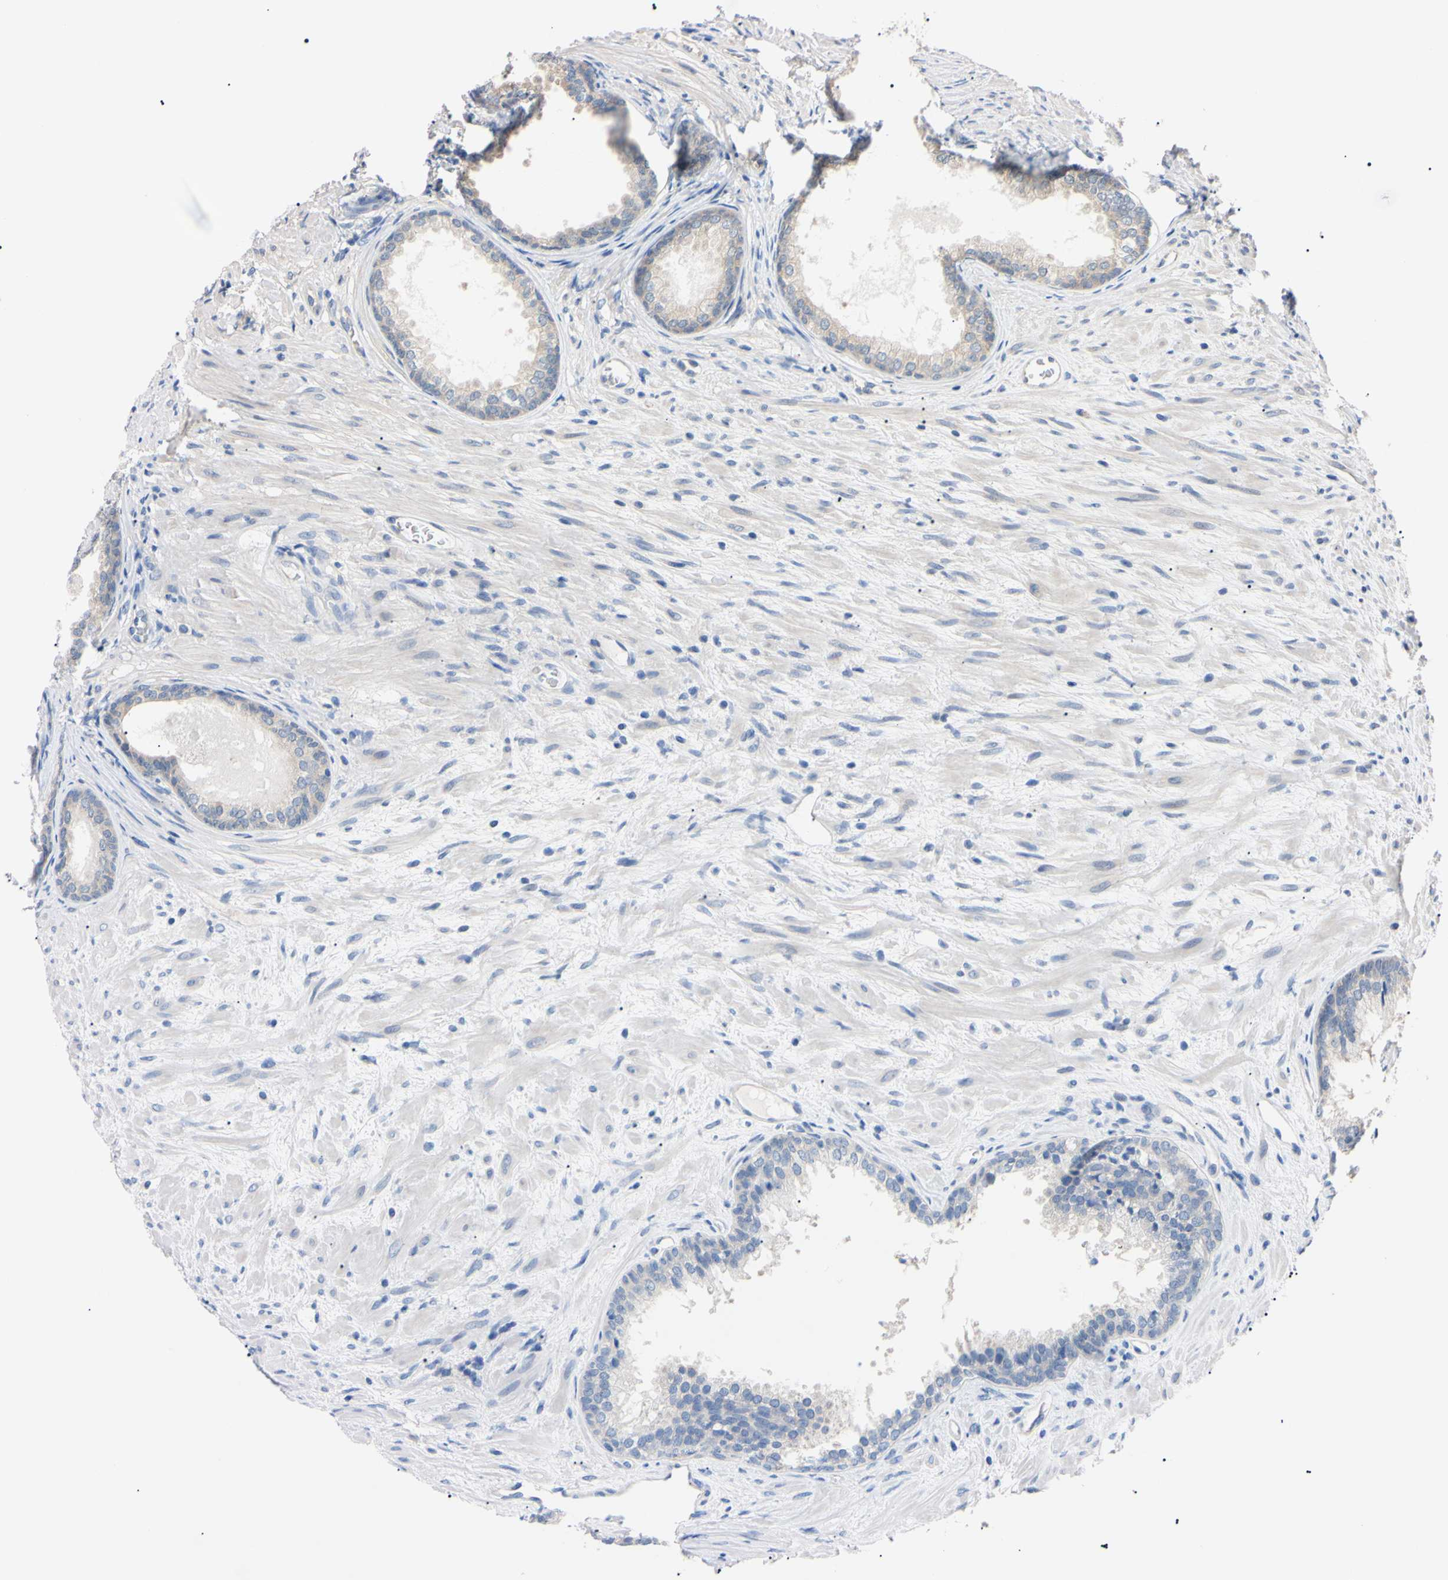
{"staining": {"intensity": "weak", "quantity": "25%-75%", "location": "cytoplasmic/membranous"}, "tissue": "prostate", "cell_type": "Glandular cells", "image_type": "normal", "snomed": [{"axis": "morphology", "description": "Normal tissue, NOS"}, {"axis": "topography", "description": "Prostate"}], "caption": "Immunohistochemical staining of benign prostate displays low levels of weak cytoplasmic/membranous expression in about 25%-75% of glandular cells.", "gene": "RARS1", "patient": {"sex": "male", "age": 76}}